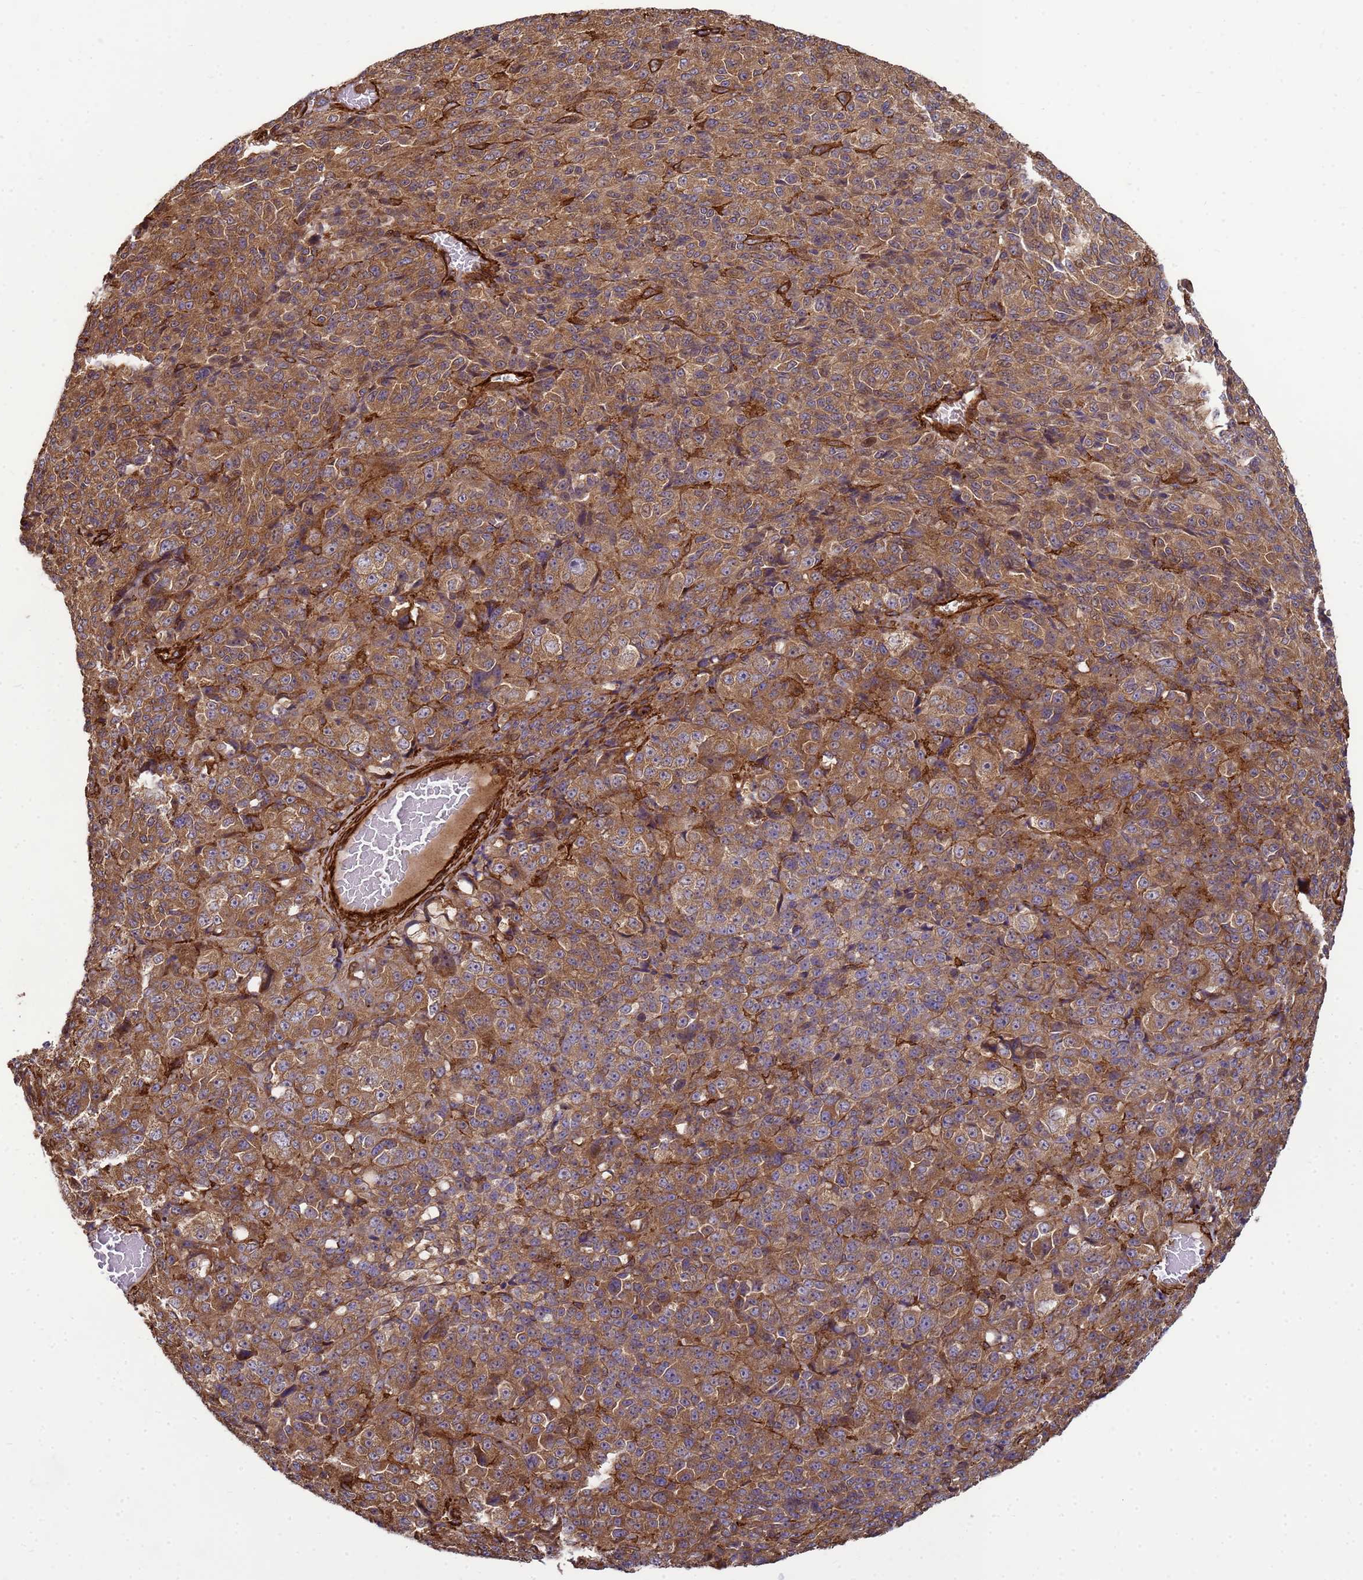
{"staining": {"intensity": "moderate", "quantity": ">75%", "location": "cytoplasmic/membranous"}, "tissue": "melanoma", "cell_type": "Tumor cells", "image_type": "cancer", "snomed": [{"axis": "morphology", "description": "Malignant melanoma, Metastatic site"}, {"axis": "topography", "description": "Brain"}], "caption": "Immunohistochemical staining of melanoma exhibits medium levels of moderate cytoplasmic/membranous protein expression in about >75% of tumor cells.", "gene": "CNOT1", "patient": {"sex": "female", "age": 56}}